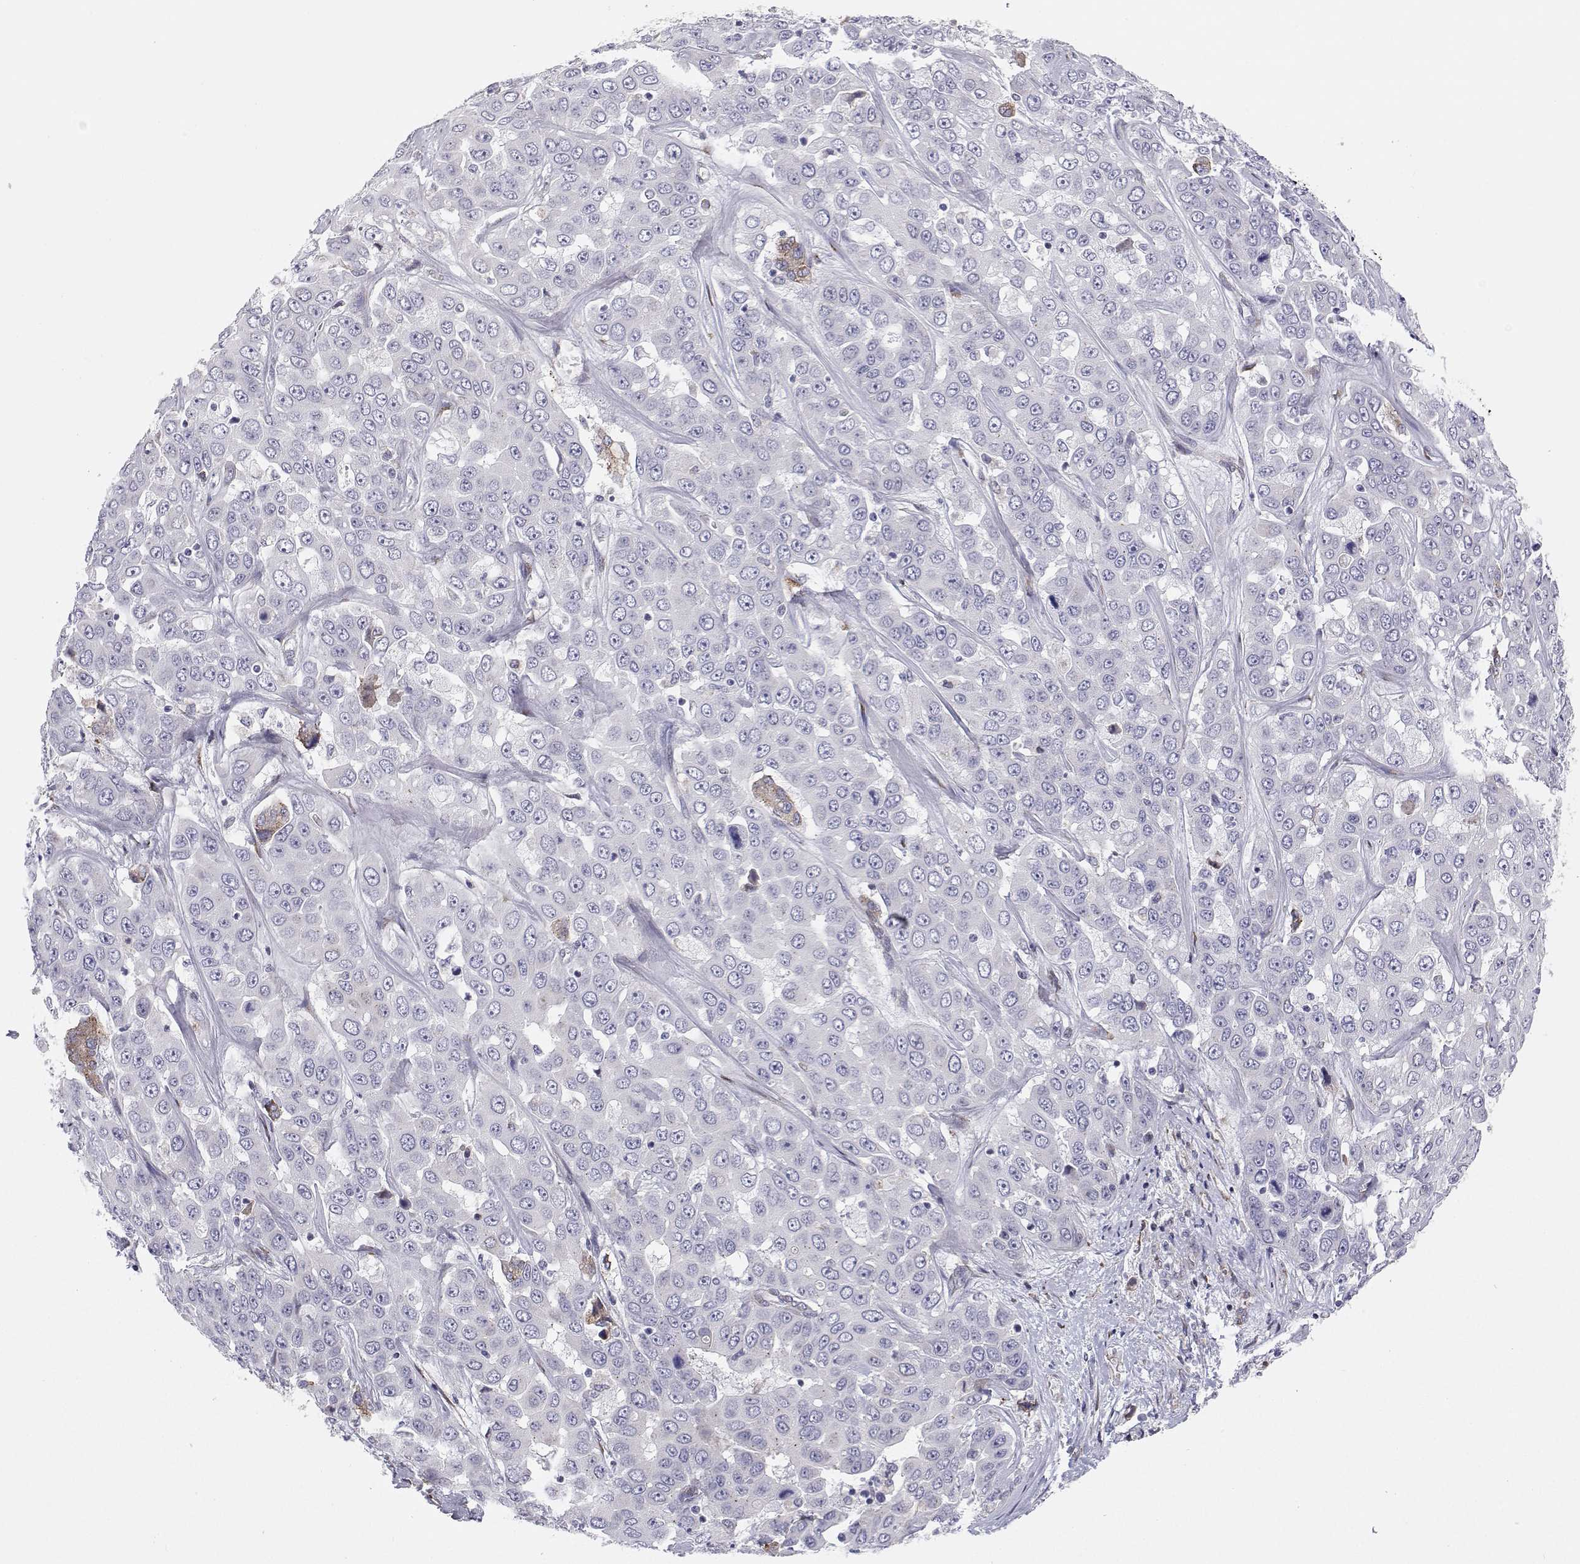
{"staining": {"intensity": "negative", "quantity": "none", "location": "none"}, "tissue": "liver cancer", "cell_type": "Tumor cells", "image_type": "cancer", "snomed": [{"axis": "morphology", "description": "Cholangiocarcinoma"}, {"axis": "topography", "description": "Liver"}], "caption": "Immunohistochemistry micrograph of neoplastic tissue: liver cancer (cholangiocarcinoma) stained with DAB shows no significant protein positivity in tumor cells.", "gene": "STARD13", "patient": {"sex": "female", "age": 52}}